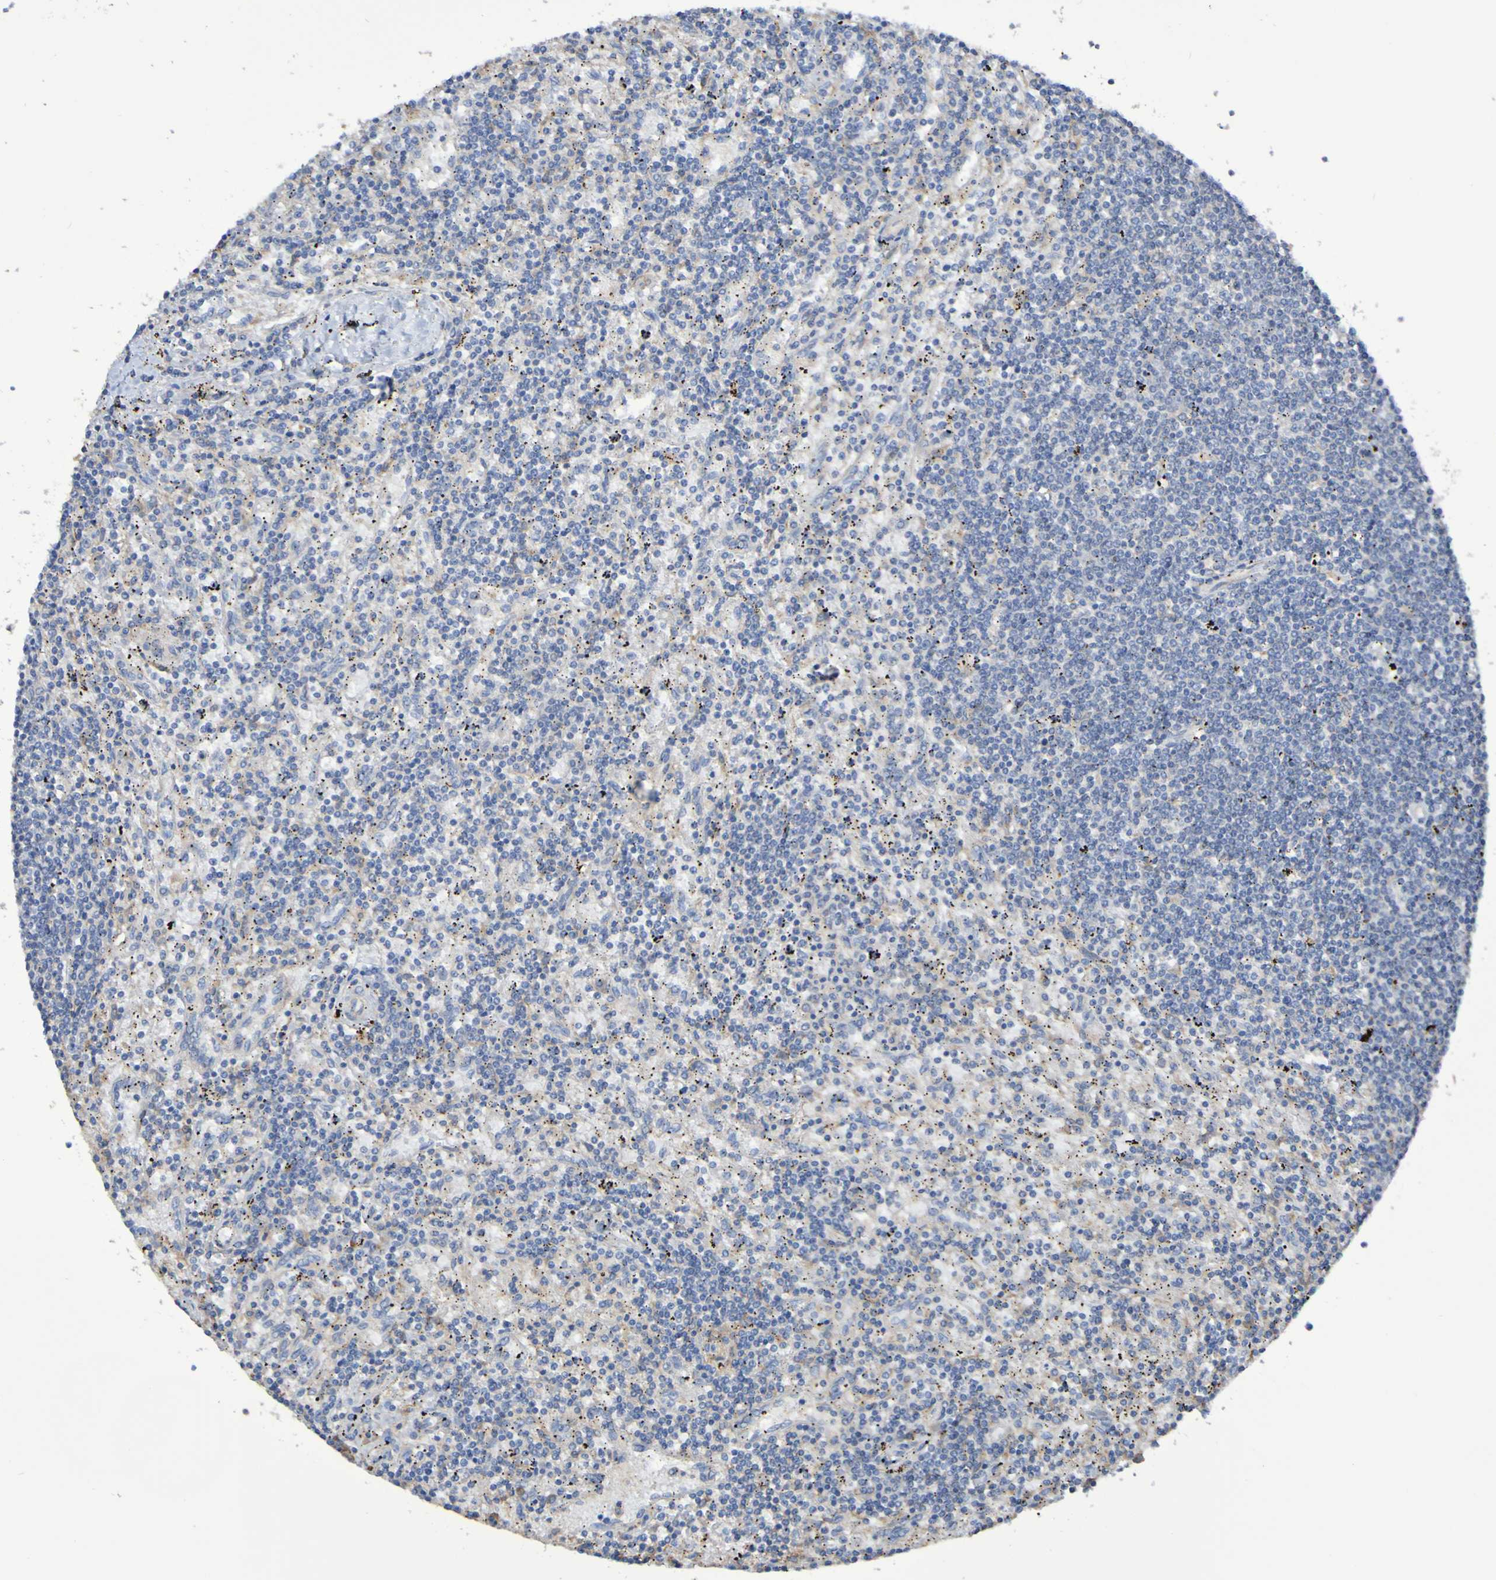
{"staining": {"intensity": "negative", "quantity": "none", "location": "none"}, "tissue": "lymphoma", "cell_type": "Tumor cells", "image_type": "cancer", "snomed": [{"axis": "morphology", "description": "Malignant lymphoma, non-Hodgkin's type, Low grade"}, {"axis": "topography", "description": "Spleen"}], "caption": "Immunohistochemistry of human lymphoma demonstrates no positivity in tumor cells. (DAB IHC visualized using brightfield microscopy, high magnification).", "gene": "SYNJ1", "patient": {"sex": "male", "age": 76}}